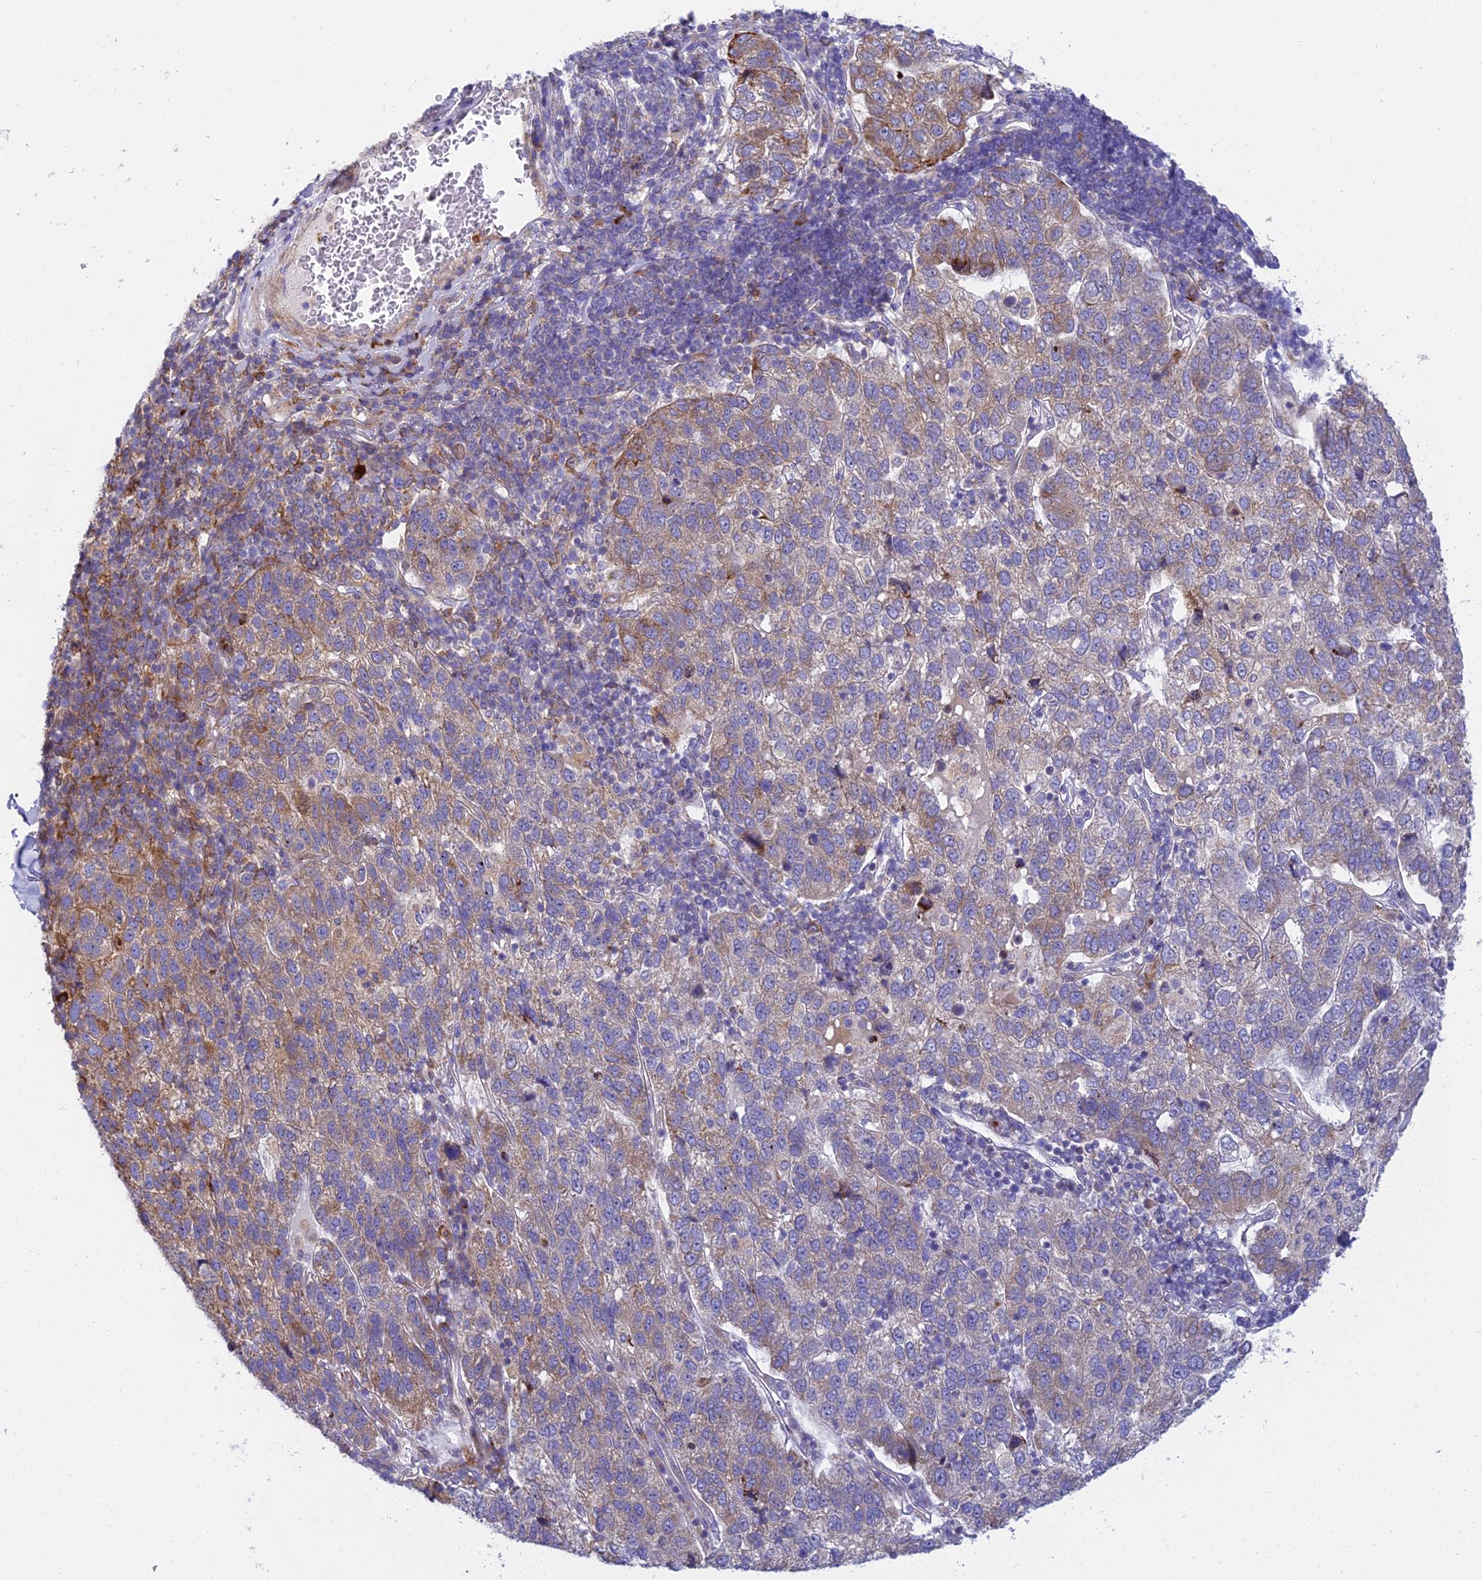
{"staining": {"intensity": "moderate", "quantity": "25%-75%", "location": "cytoplasmic/membranous"}, "tissue": "pancreatic cancer", "cell_type": "Tumor cells", "image_type": "cancer", "snomed": [{"axis": "morphology", "description": "Adenocarcinoma, NOS"}, {"axis": "topography", "description": "Pancreas"}], "caption": "Adenocarcinoma (pancreatic) stained for a protein exhibits moderate cytoplasmic/membranous positivity in tumor cells. The staining is performed using DAB brown chromogen to label protein expression. The nuclei are counter-stained blue using hematoxylin.", "gene": "CLCN7", "patient": {"sex": "female", "age": 61}}